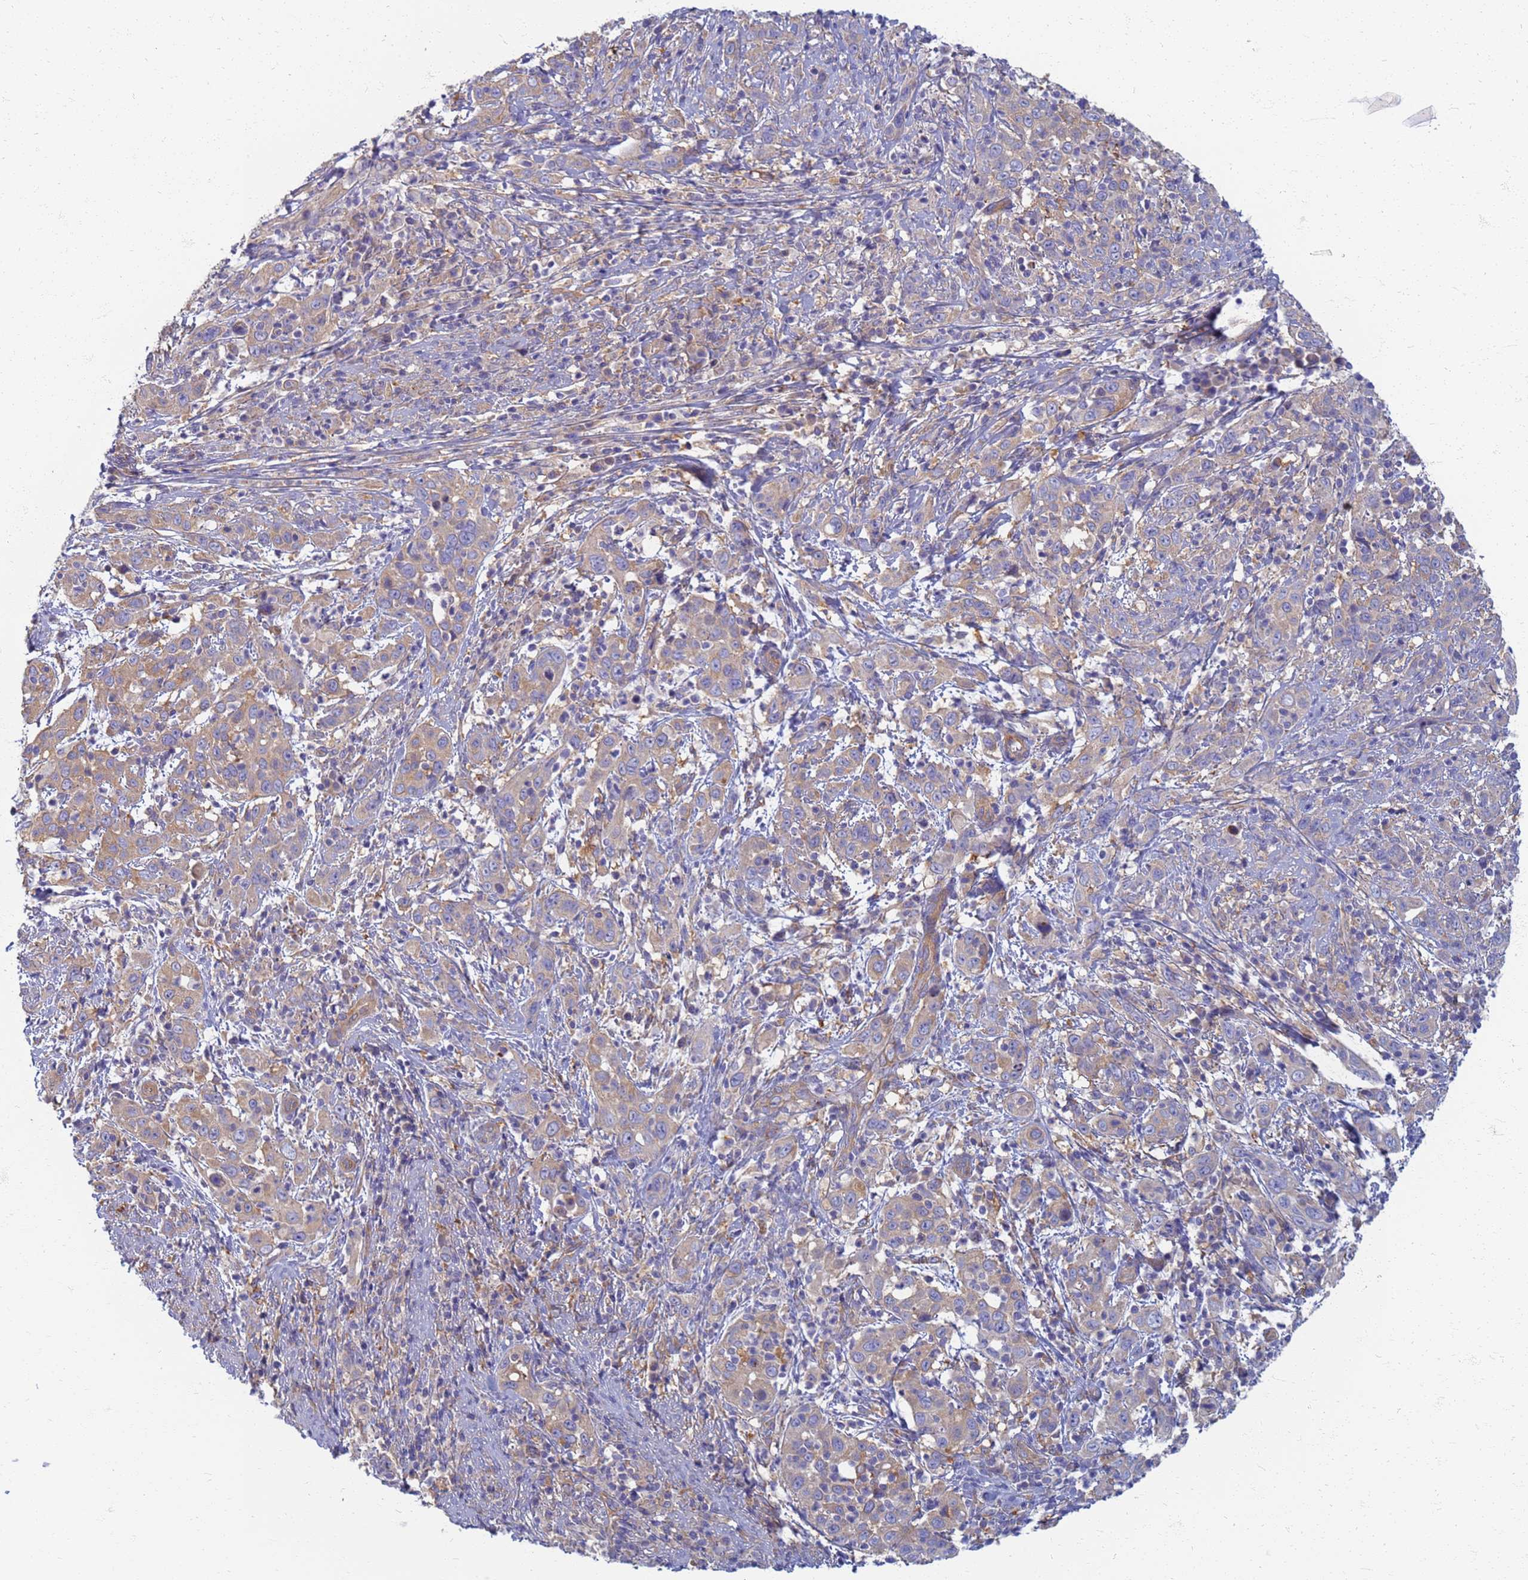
{"staining": {"intensity": "moderate", "quantity": "<25%", "location": "cytoplasmic/membranous"}, "tissue": "cervical cancer", "cell_type": "Tumor cells", "image_type": "cancer", "snomed": [{"axis": "morphology", "description": "Squamous cell carcinoma, NOS"}, {"axis": "topography", "description": "Cervix"}], "caption": "Immunohistochemical staining of human cervical squamous cell carcinoma displays low levels of moderate cytoplasmic/membranous protein positivity in approximately <25% of tumor cells.", "gene": "EEA1", "patient": {"sex": "female", "age": 46}}